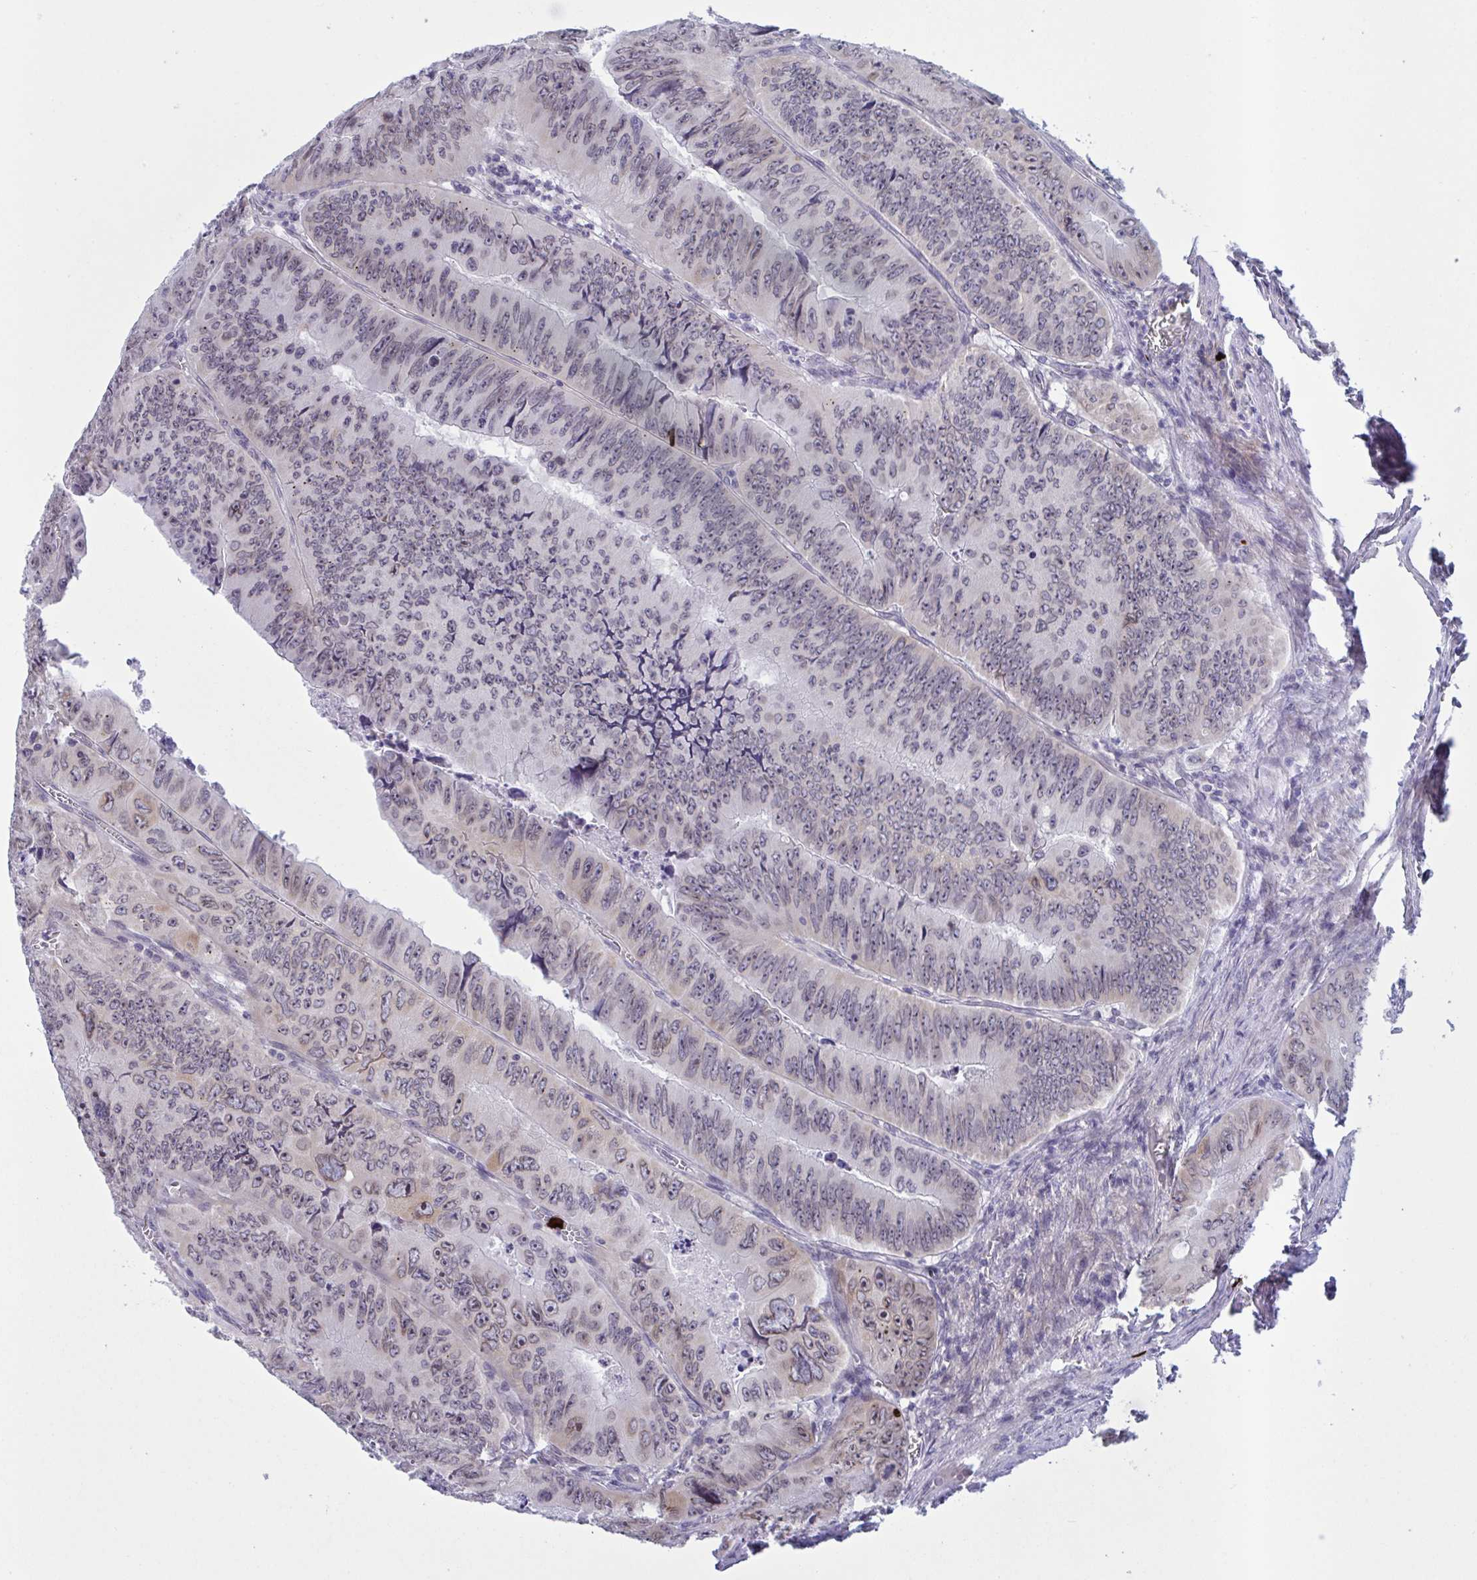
{"staining": {"intensity": "weak", "quantity": "25%-75%", "location": "cytoplasmic/membranous,nuclear"}, "tissue": "colorectal cancer", "cell_type": "Tumor cells", "image_type": "cancer", "snomed": [{"axis": "morphology", "description": "Adenocarcinoma, NOS"}, {"axis": "topography", "description": "Colon"}], "caption": "Immunohistochemical staining of colorectal adenocarcinoma demonstrates low levels of weak cytoplasmic/membranous and nuclear protein staining in about 25%-75% of tumor cells.", "gene": "DOCK11", "patient": {"sex": "female", "age": 84}}